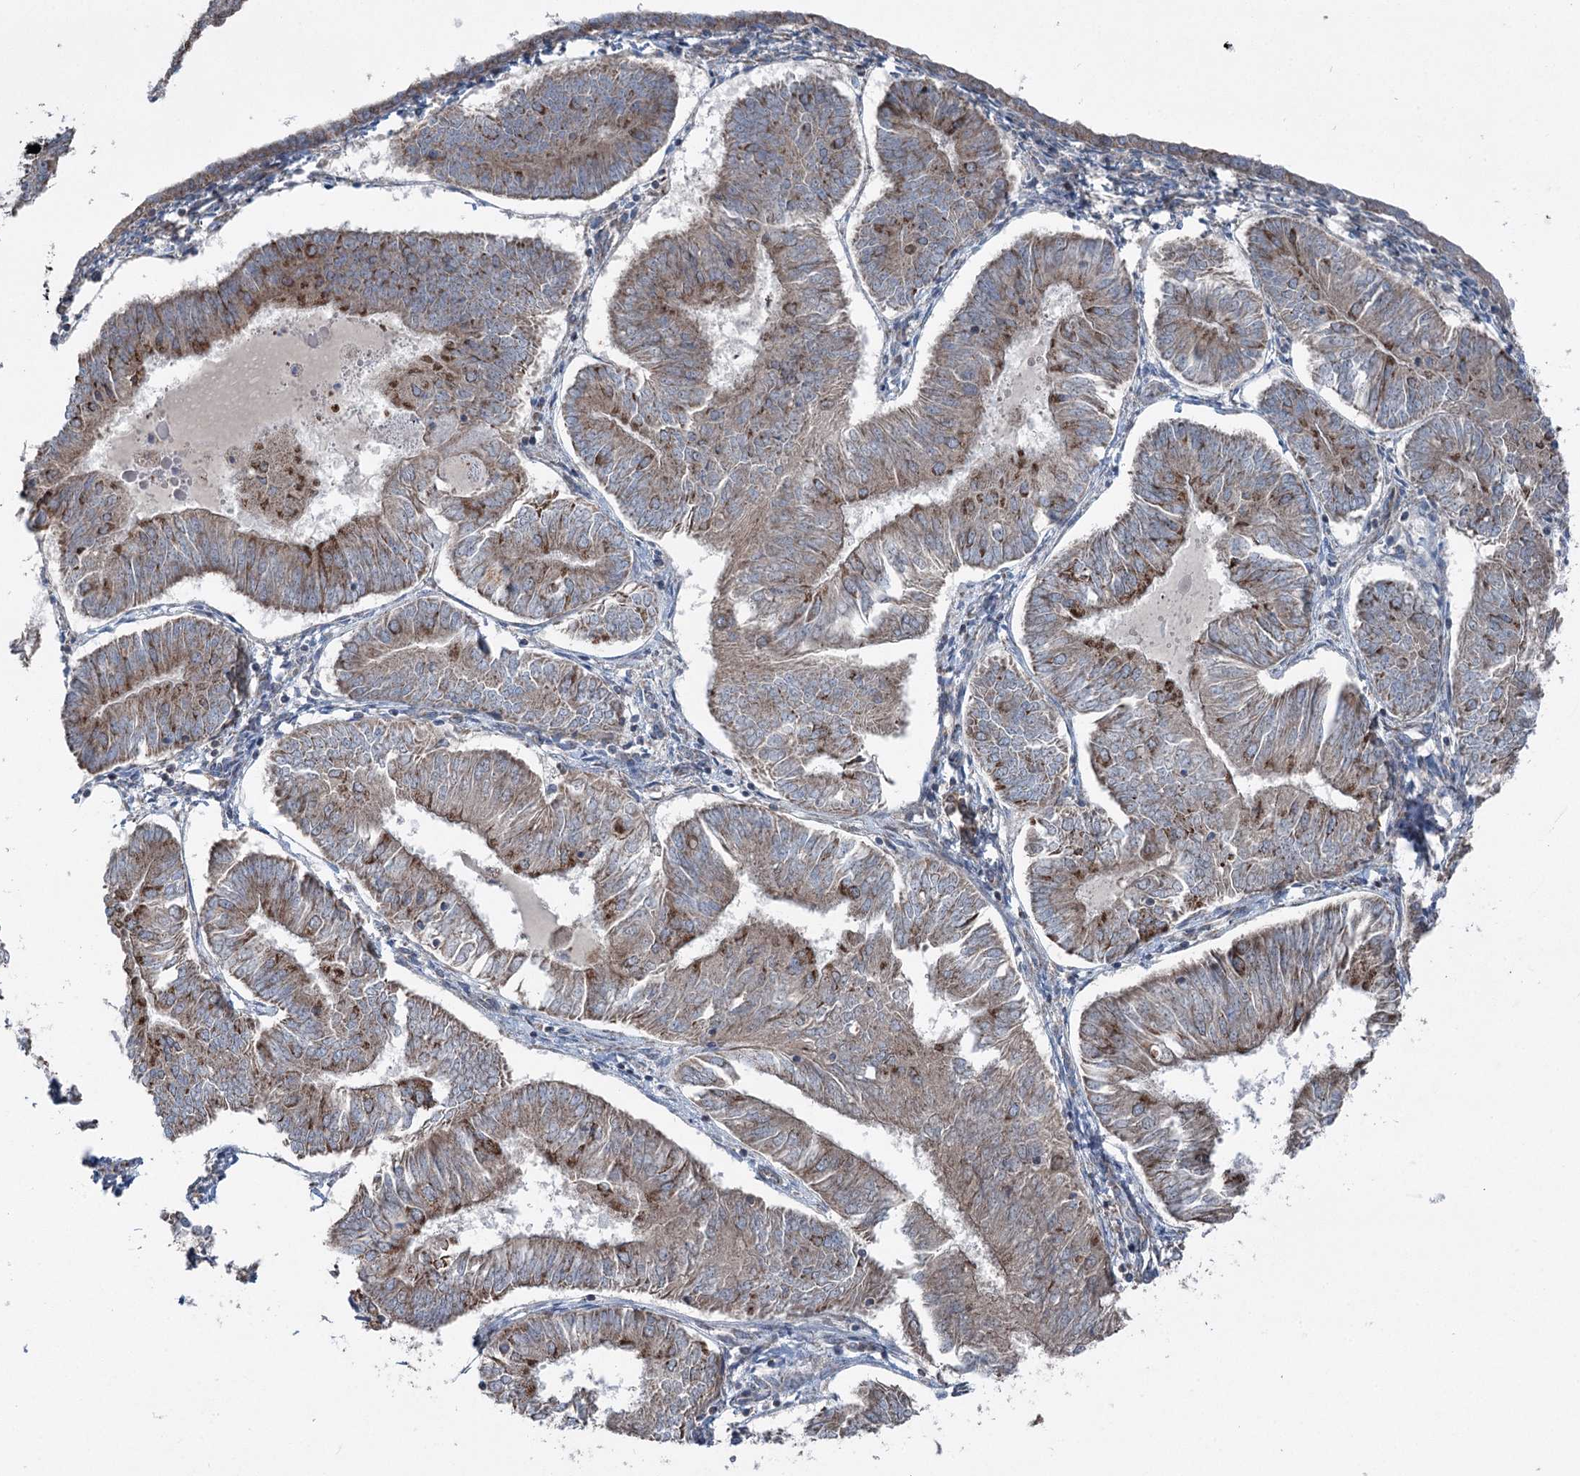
{"staining": {"intensity": "moderate", "quantity": ">75%", "location": "cytoplasmic/membranous"}, "tissue": "endometrial cancer", "cell_type": "Tumor cells", "image_type": "cancer", "snomed": [{"axis": "morphology", "description": "Adenocarcinoma, NOS"}, {"axis": "topography", "description": "Endometrium"}], "caption": "Immunohistochemistry (IHC) histopathology image of human endometrial cancer (adenocarcinoma) stained for a protein (brown), which demonstrates medium levels of moderate cytoplasmic/membranous expression in approximately >75% of tumor cells.", "gene": "UCN3", "patient": {"sex": "female", "age": 58}}